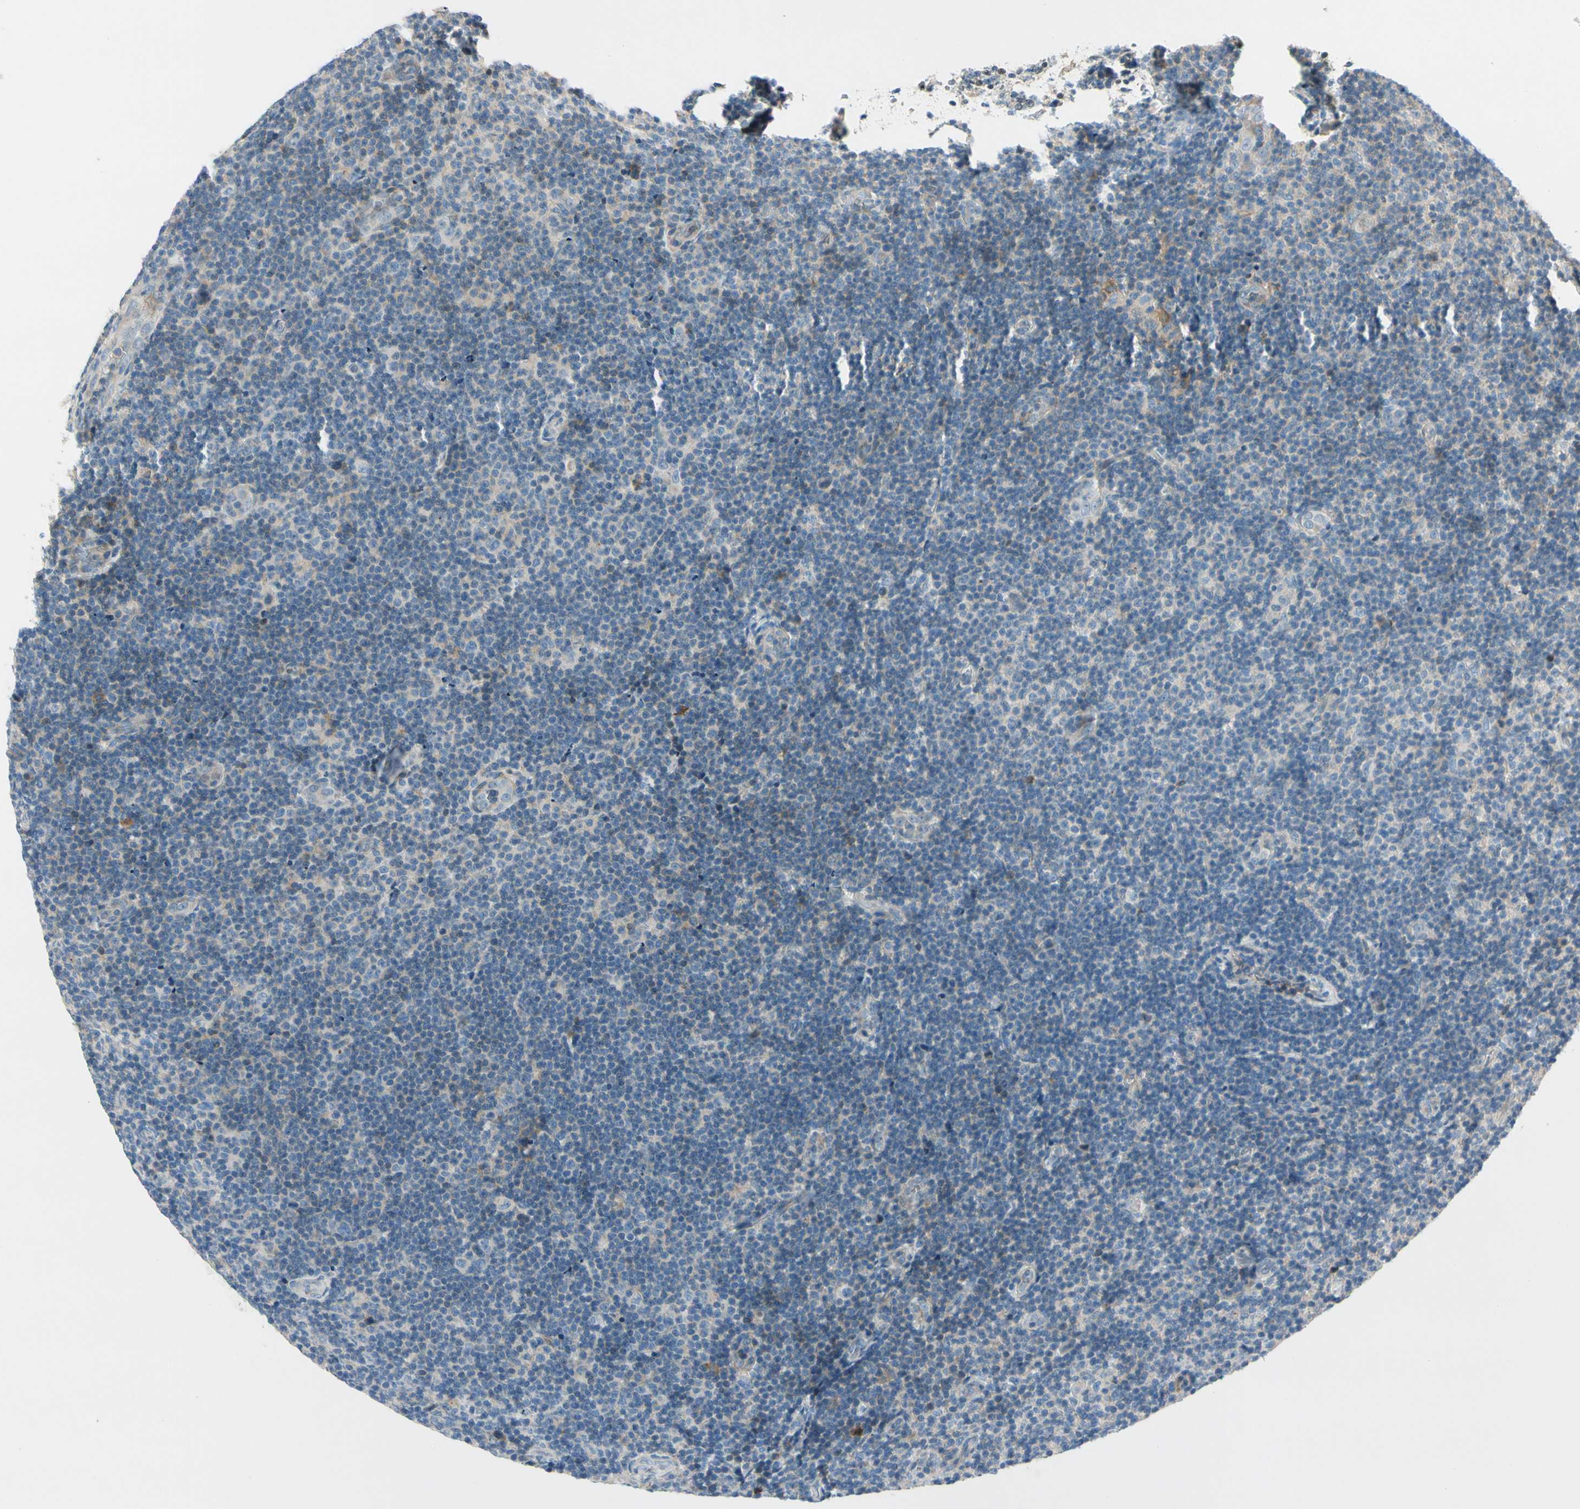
{"staining": {"intensity": "negative", "quantity": "none", "location": "none"}, "tissue": "lymphoma", "cell_type": "Tumor cells", "image_type": "cancer", "snomed": [{"axis": "morphology", "description": "Malignant lymphoma, non-Hodgkin's type, Low grade"}, {"axis": "topography", "description": "Lymph node"}], "caption": "A photomicrograph of low-grade malignant lymphoma, non-Hodgkin's type stained for a protein reveals no brown staining in tumor cells. (DAB (3,3'-diaminobenzidine) immunohistochemistry with hematoxylin counter stain).", "gene": "CDH6", "patient": {"sex": "male", "age": 83}}